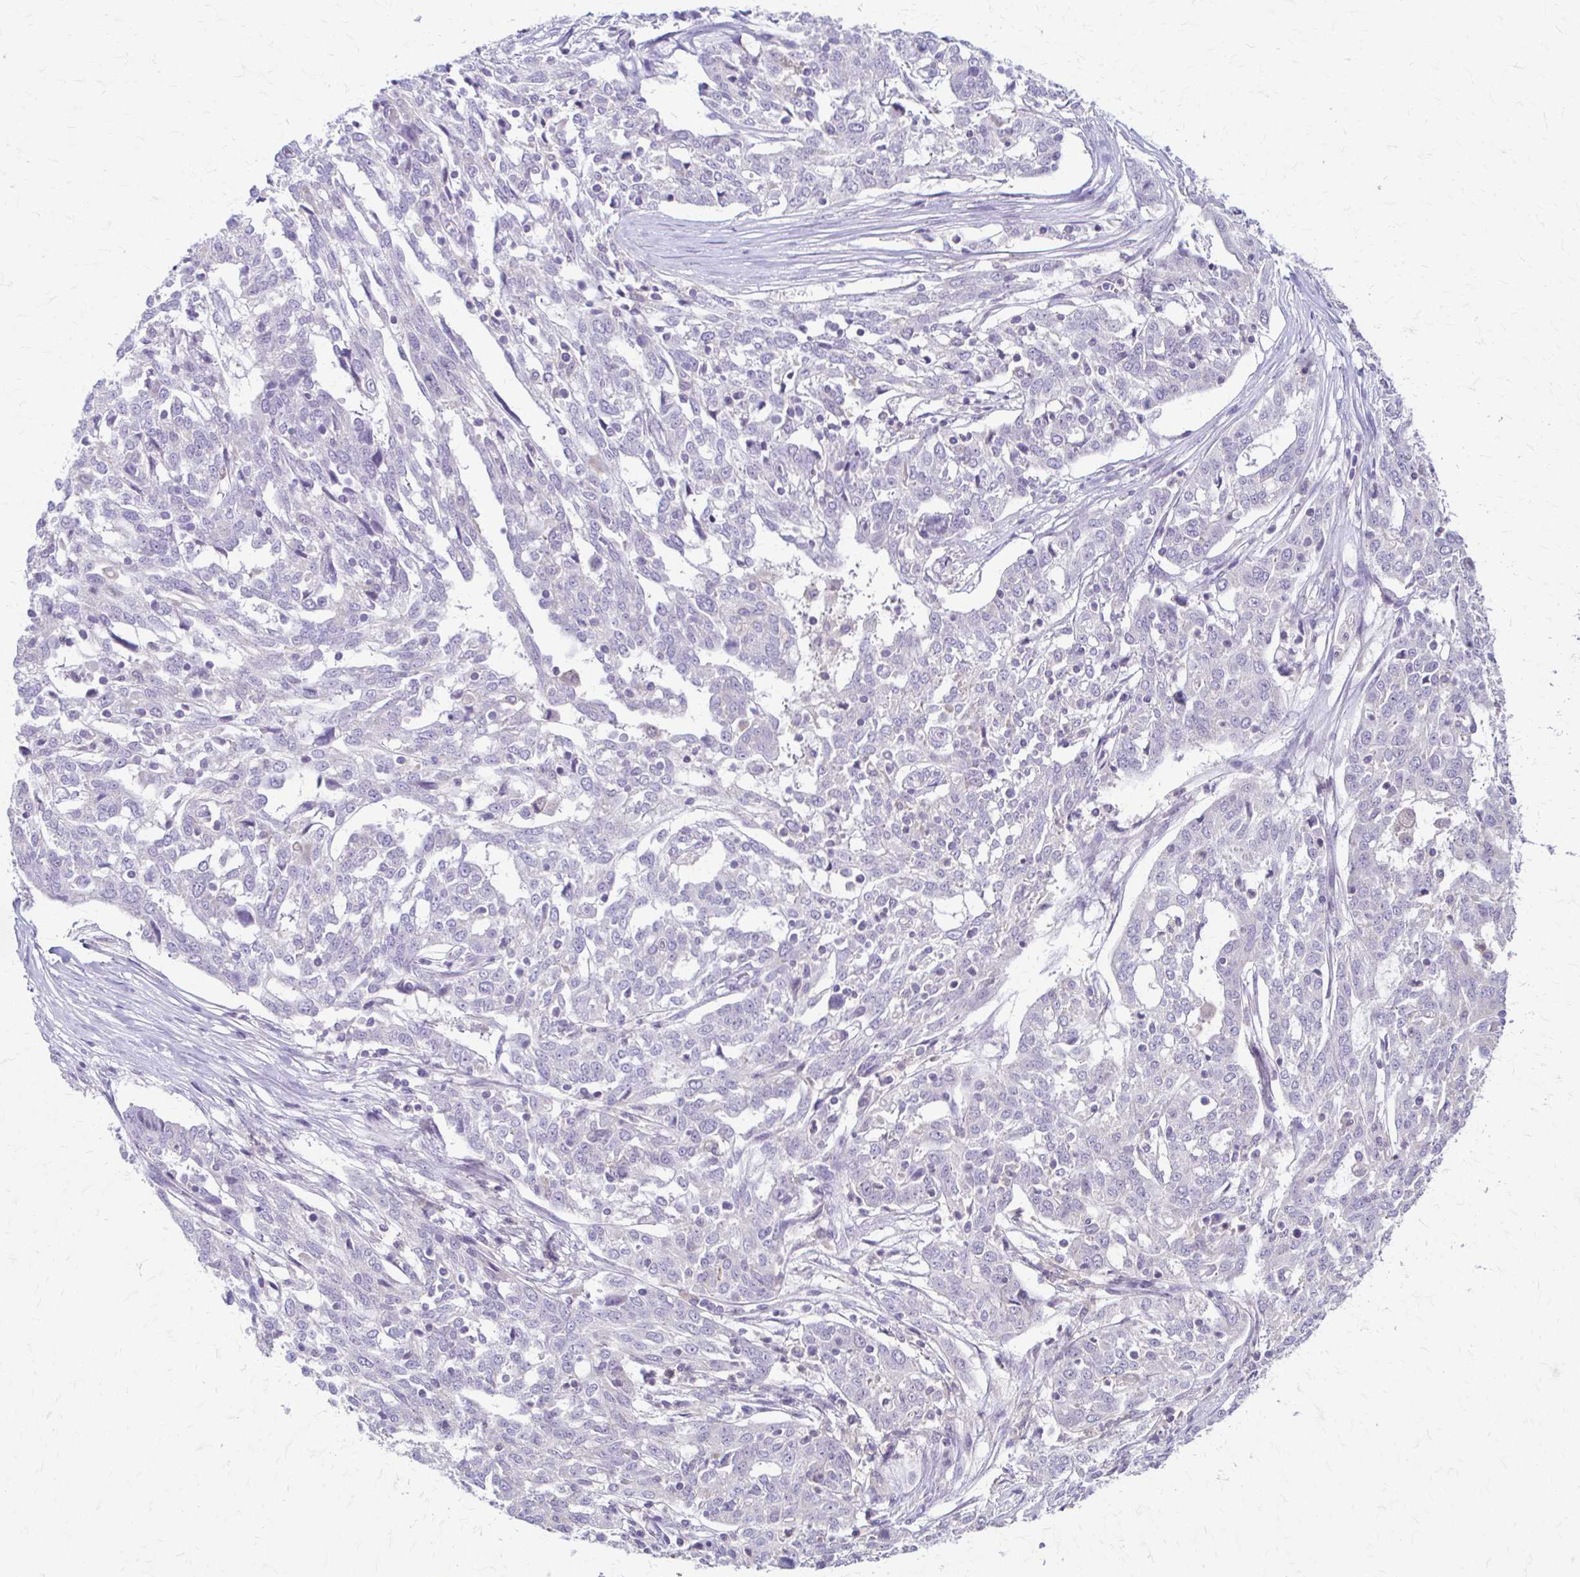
{"staining": {"intensity": "negative", "quantity": "none", "location": "none"}, "tissue": "ovarian cancer", "cell_type": "Tumor cells", "image_type": "cancer", "snomed": [{"axis": "morphology", "description": "Cystadenocarcinoma, serous, NOS"}, {"axis": "topography", "description": "Ovary"}], "caption": "Immunohistochemistry of human ovarian cancer (serous cystadenocarcinoma) displays no staining in tumor cells. Nuclei are stained in blue.", "gene": "PIK3AP1", "patient": {"sex": "female", "age": 67}}